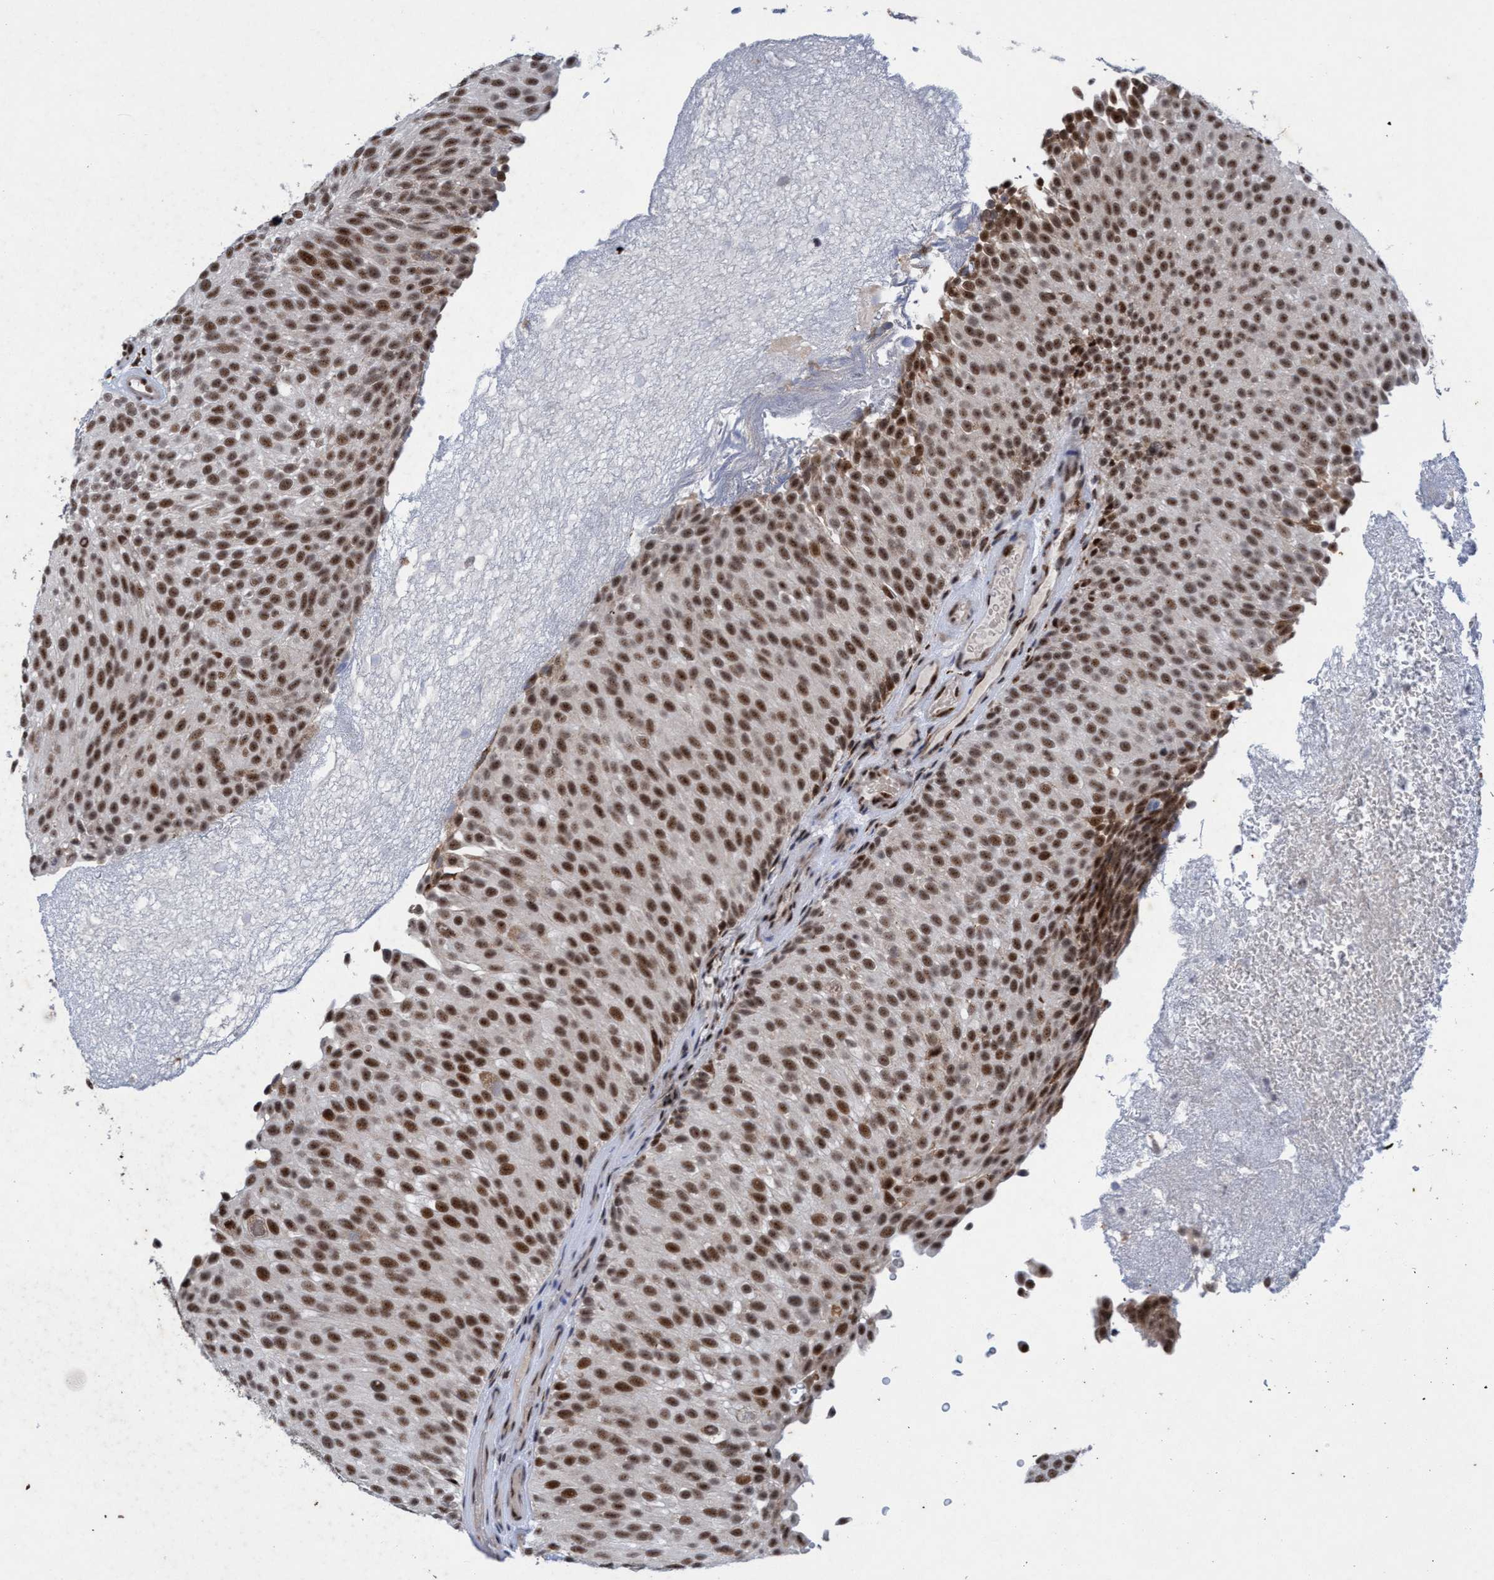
{"staining": {"intensity": "strong", "quantity": ">75%", "location": "nuclear"}, "tissue": "urothelial cancer", "cell_type": "Tumor cells", "image_type": "cancer", "snomed": [{"axis": "morphology", "description": "Urothelial carcinoma, Low grade"}, {"axis": "topography", "description": "Urinary bladder"}], "caption": "Protein analysis of urothelial carcinoma (low-grade) tissue demonstrates strong nuclear positivity in about >75% of tumor cells.", "gene": "GLT6D1", "patient": {"sex": "male", "age": 78}}